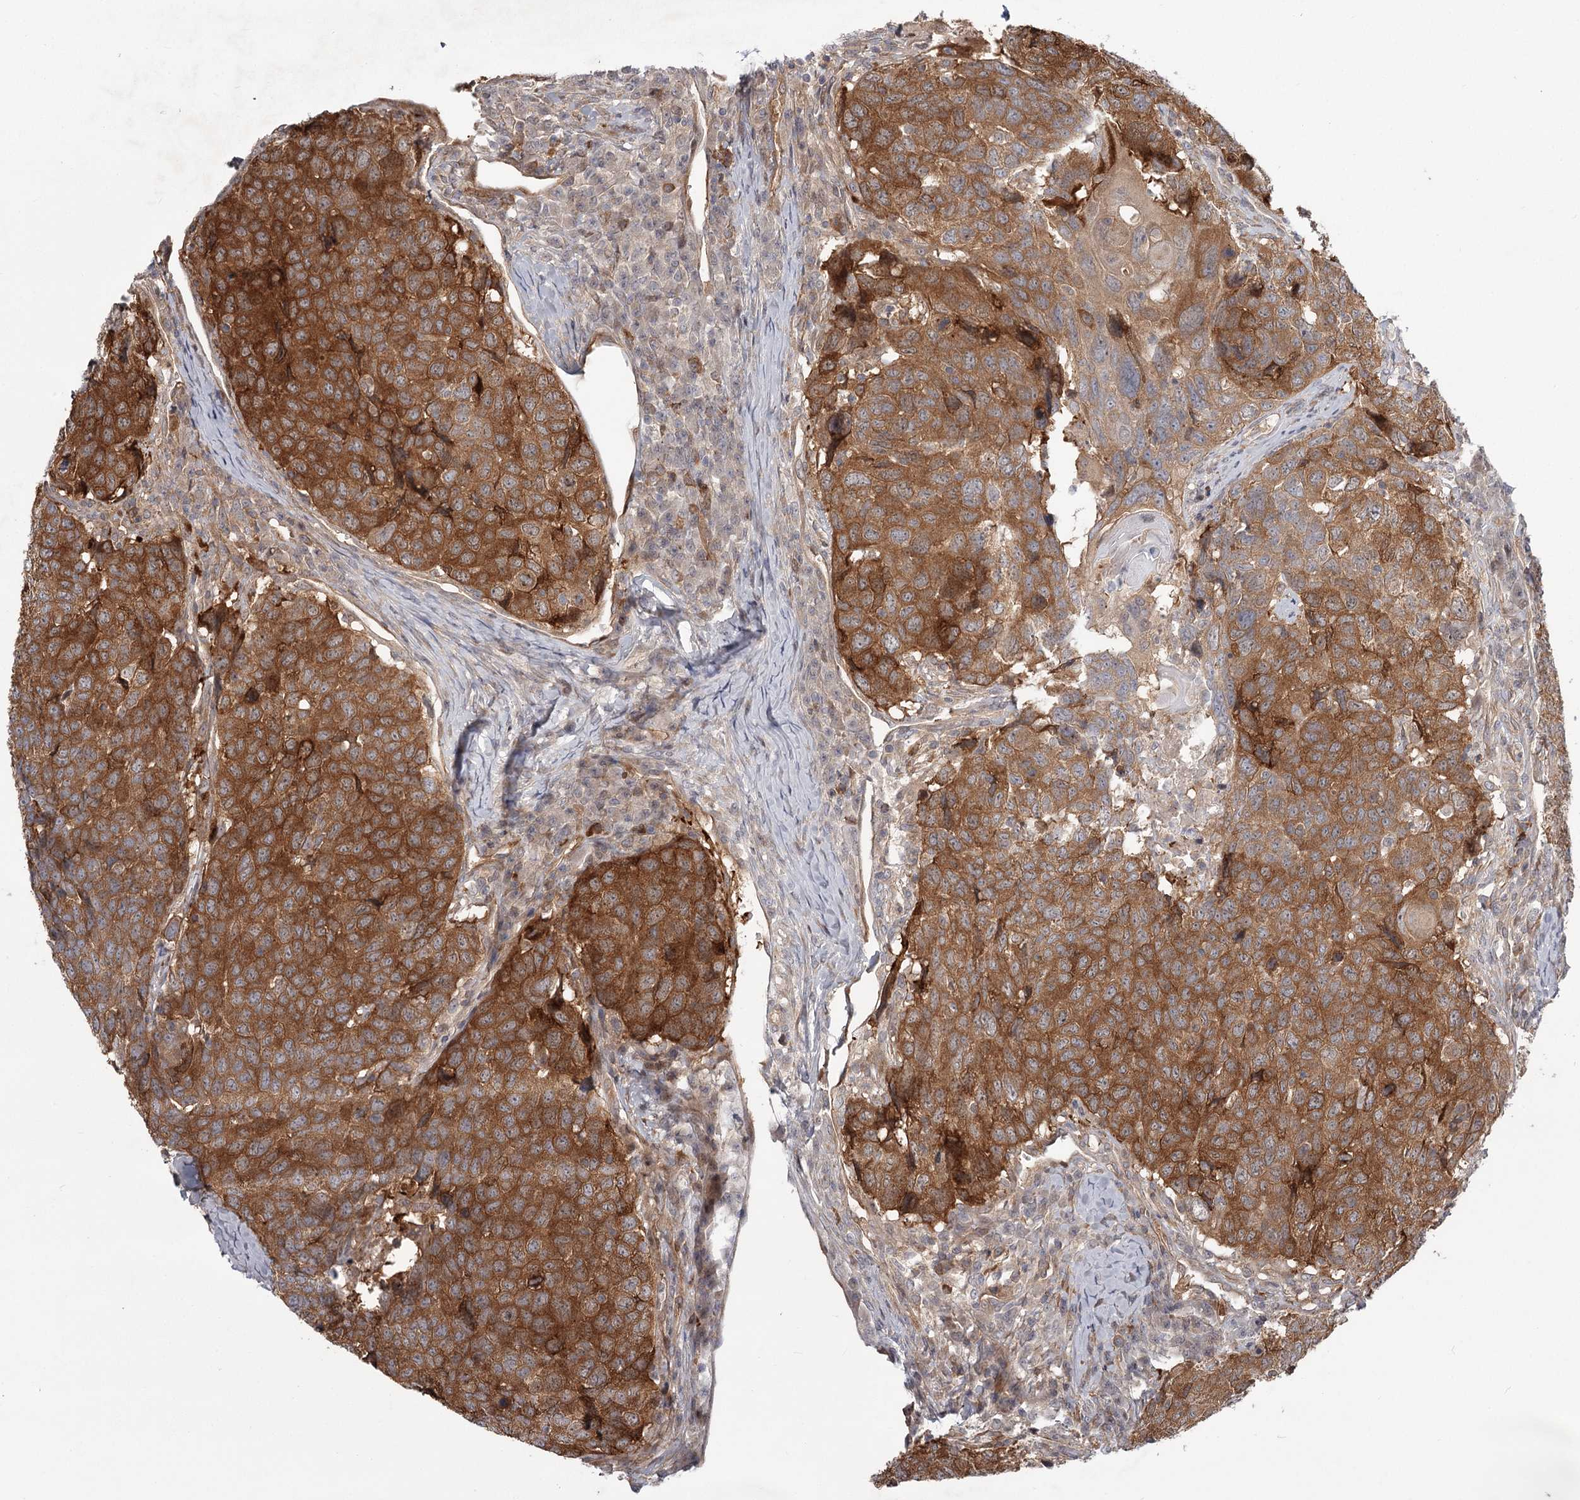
{"staining": {"intensity": "moderate", "quantity": ">75%", "location": "cytoplasmic/membranous"}, "tissue": "head and neck cancer", "cell_type": "Tumor cells", "image_type": "cancer", "snomed": [{"axis": "morphology", "description": "Squamous cell carcinoma, NOS"}, {"axis": "topography", "description": "Head-Neck"}], "caption": "Tumor cells exhibit medium levels of moderate cytoplasmic/membranous staining in about >75% of cells in human head and neck squamous cell carcinoma. (DAB (3,3'-diaminobenzidine) IHC, brown staining for protein, blue staining for nuclei).", "gene": "CCNG2", "patient": {"sex": "male", "age": 66}}